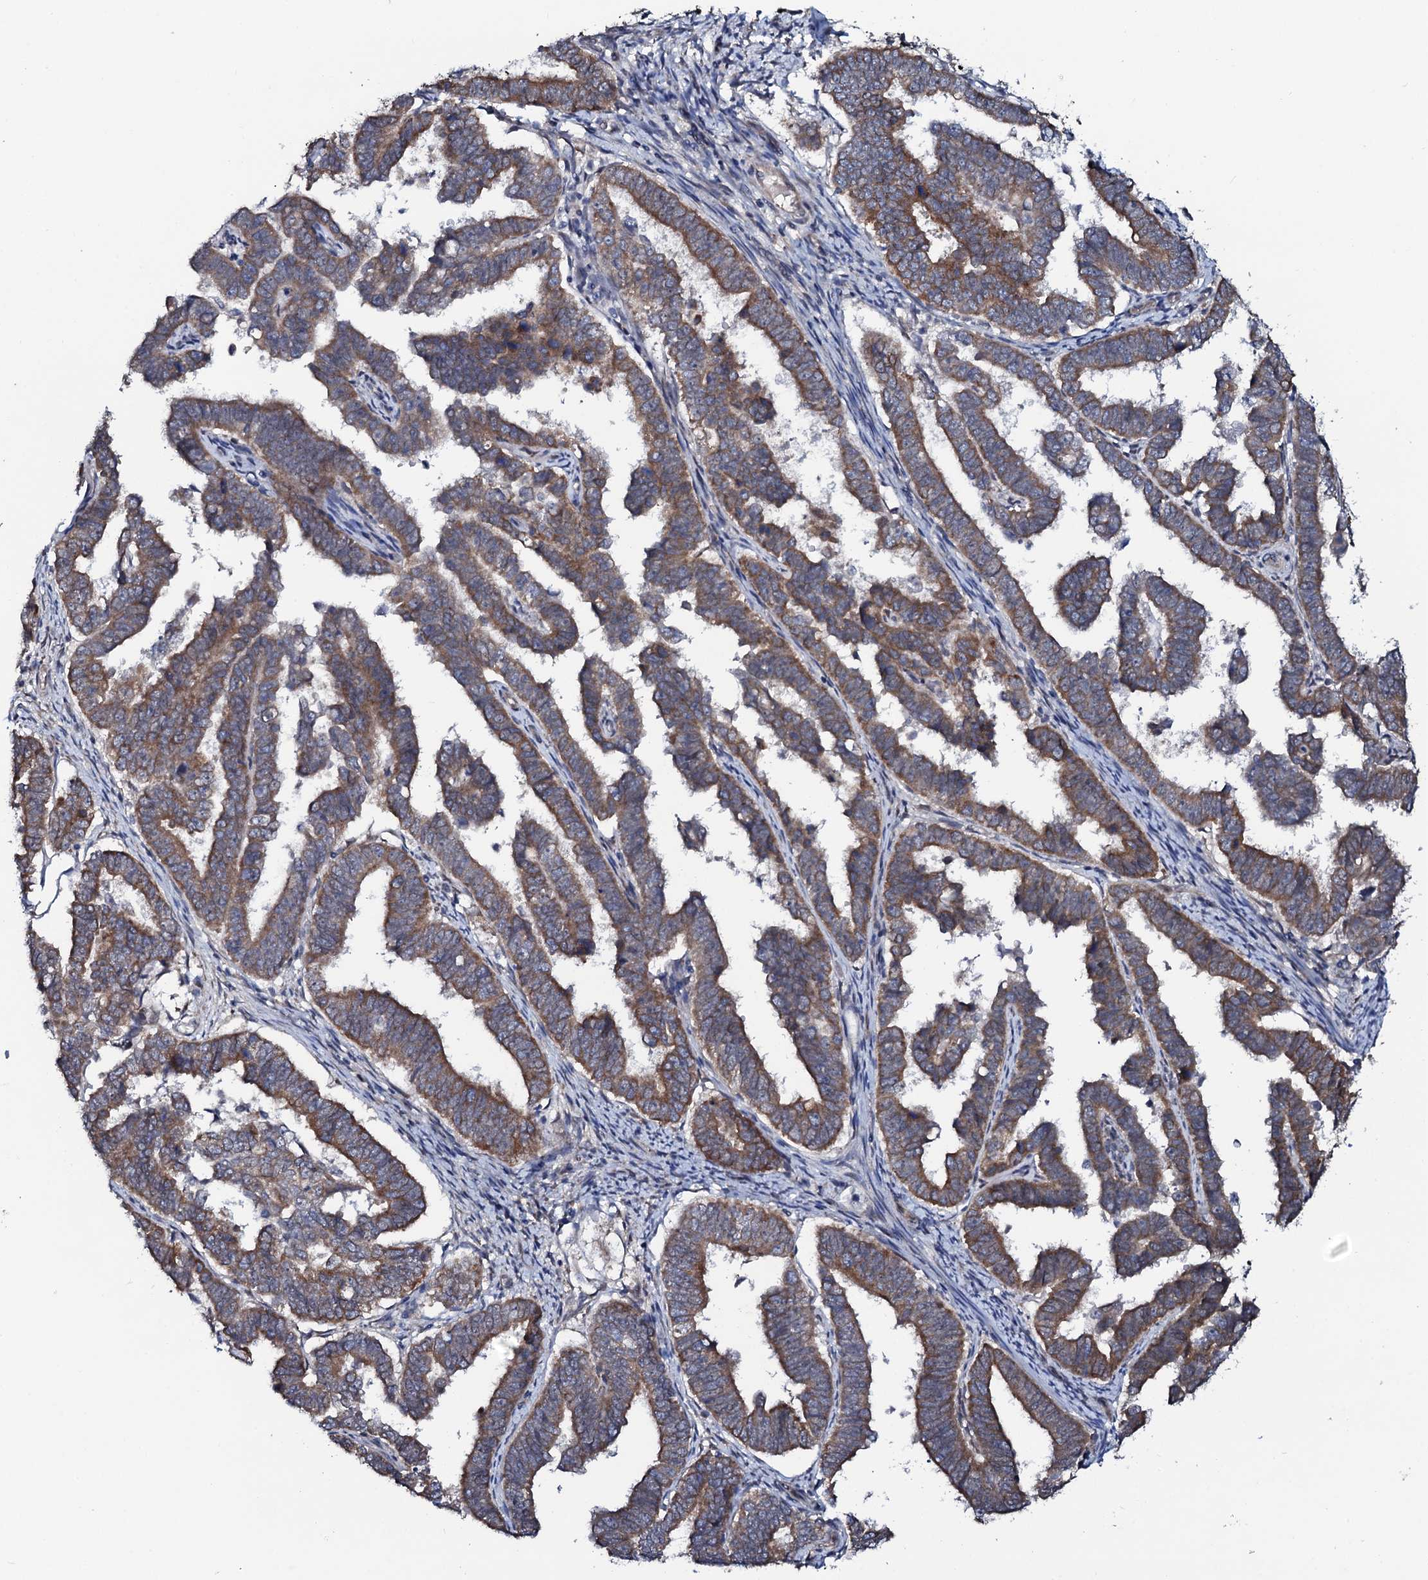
{"staining": {"intensity": "moderate", "quantity": ">75%", "location": "cytoplasmic/membranous"}, "tissue": "endometrial cancer", "cell_type": "Tumor cells", "image_type": "cancer", "snomed": [{"axis": "morphology", "description": "Adenocarcinoma, NOS"}, {"axis": "topography", "description": "Endometrium"}], "caption": "IHC (DAB) staining of endometrial cancer (adenocarcinoma) displays moderate cytoplasmic/membranous protein staining in approximately >75% of tumor cells. Using DAB (3,3'-diaminobenzidine) (brown) and hematoxylin (blue) stains, captured at high magnification using brightfield microscopy.", "gene": "PPP1R3D", "patient": {"sex": "female", "age": 75}}